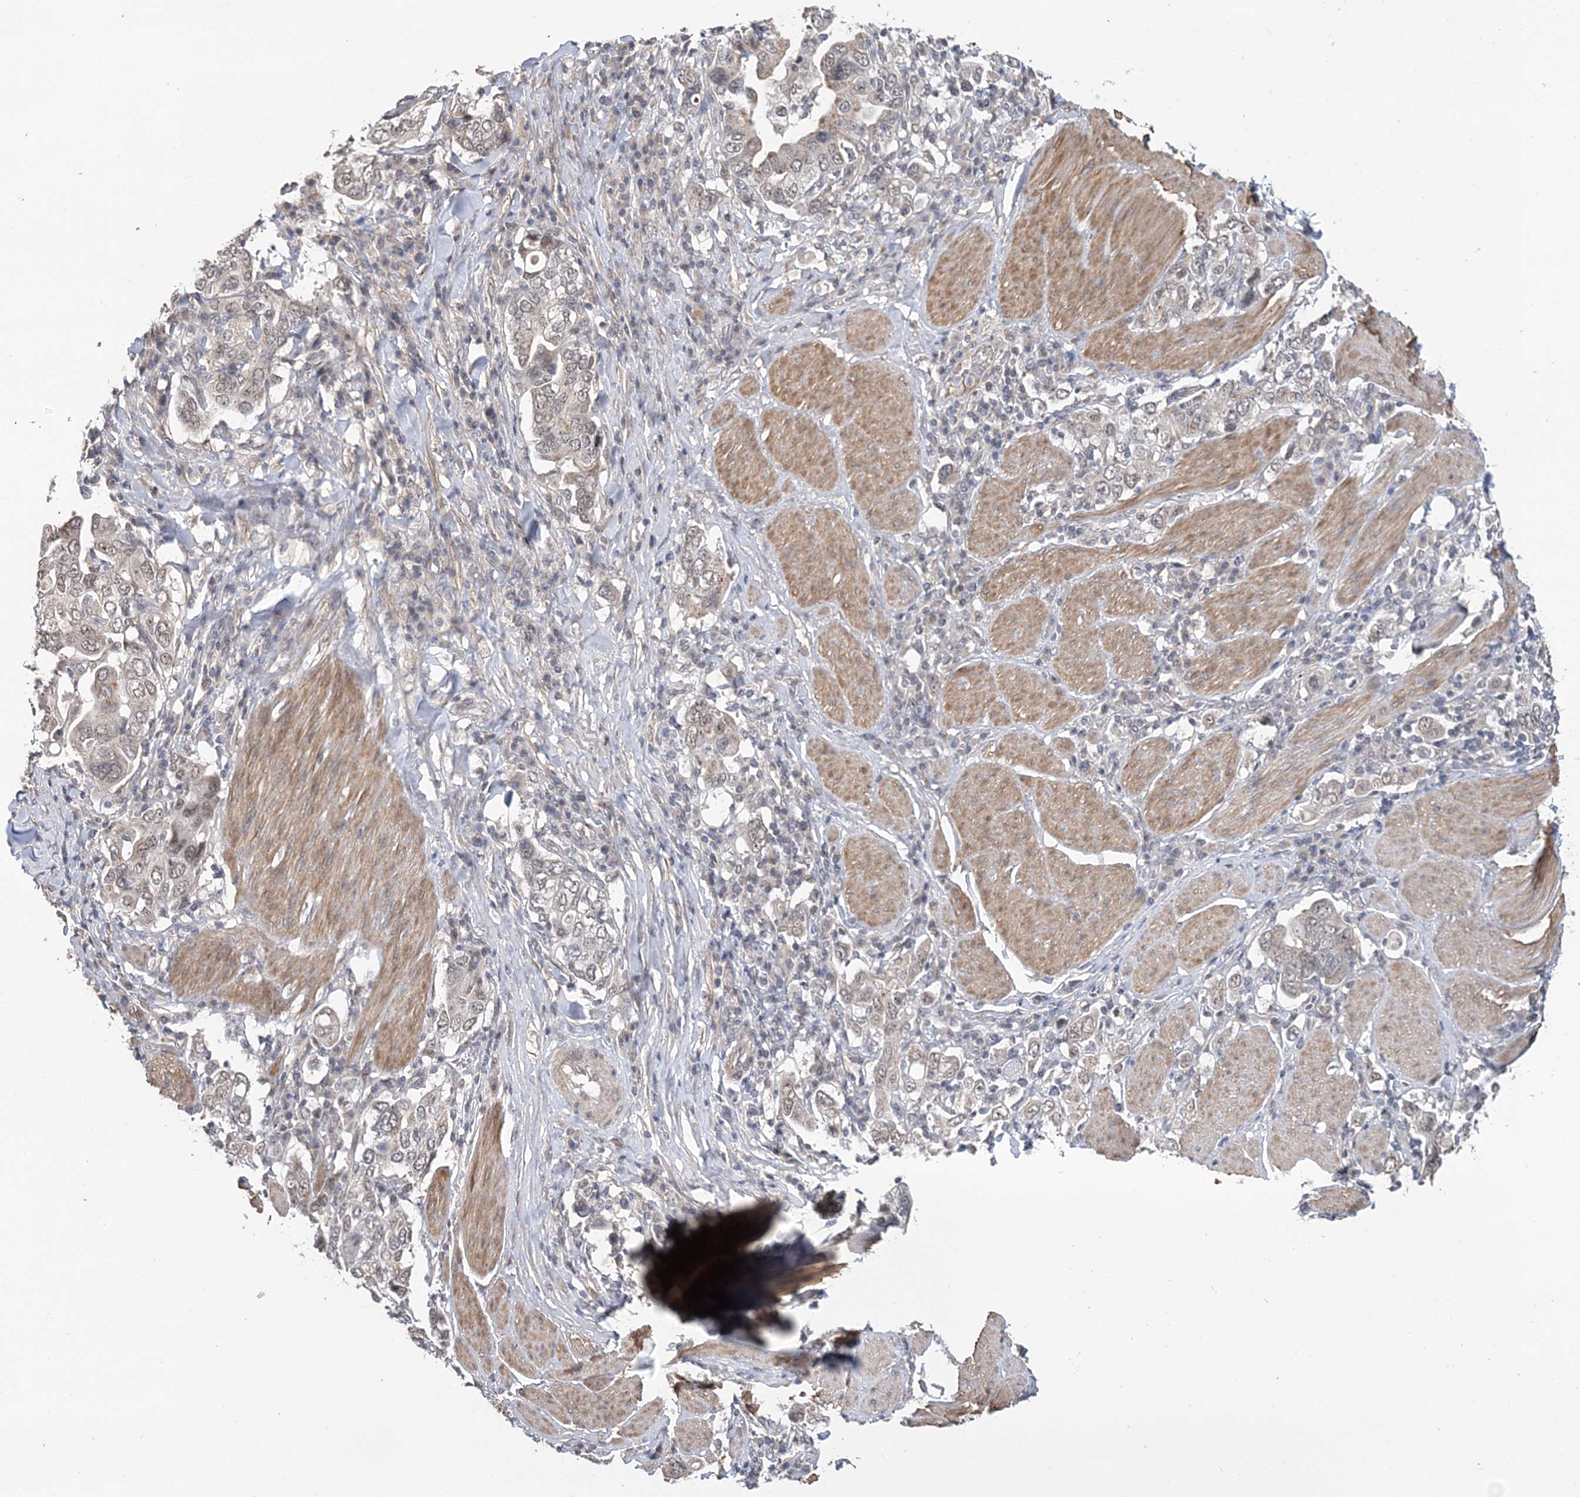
{"staining": {"intensity": "negative", "quantity": "none", "location": "none"}, "tissue": "stomach cancer", "cell_type": "Tumor cells", "image_type": "cancer", "snomed": [{"axis": "morphology", "description": "Adenocarcinoma, NOS"}, {"axis": "topography", "description": "Stomach, upper"}], "caption": "IHC photomicrograph of human stomach adenocarcinoma stained for a protein (brown), which demonstrates no staining in tumor cells.", "gene": "TSHZ2", "patient": {"sex": "male", "age": 62}}